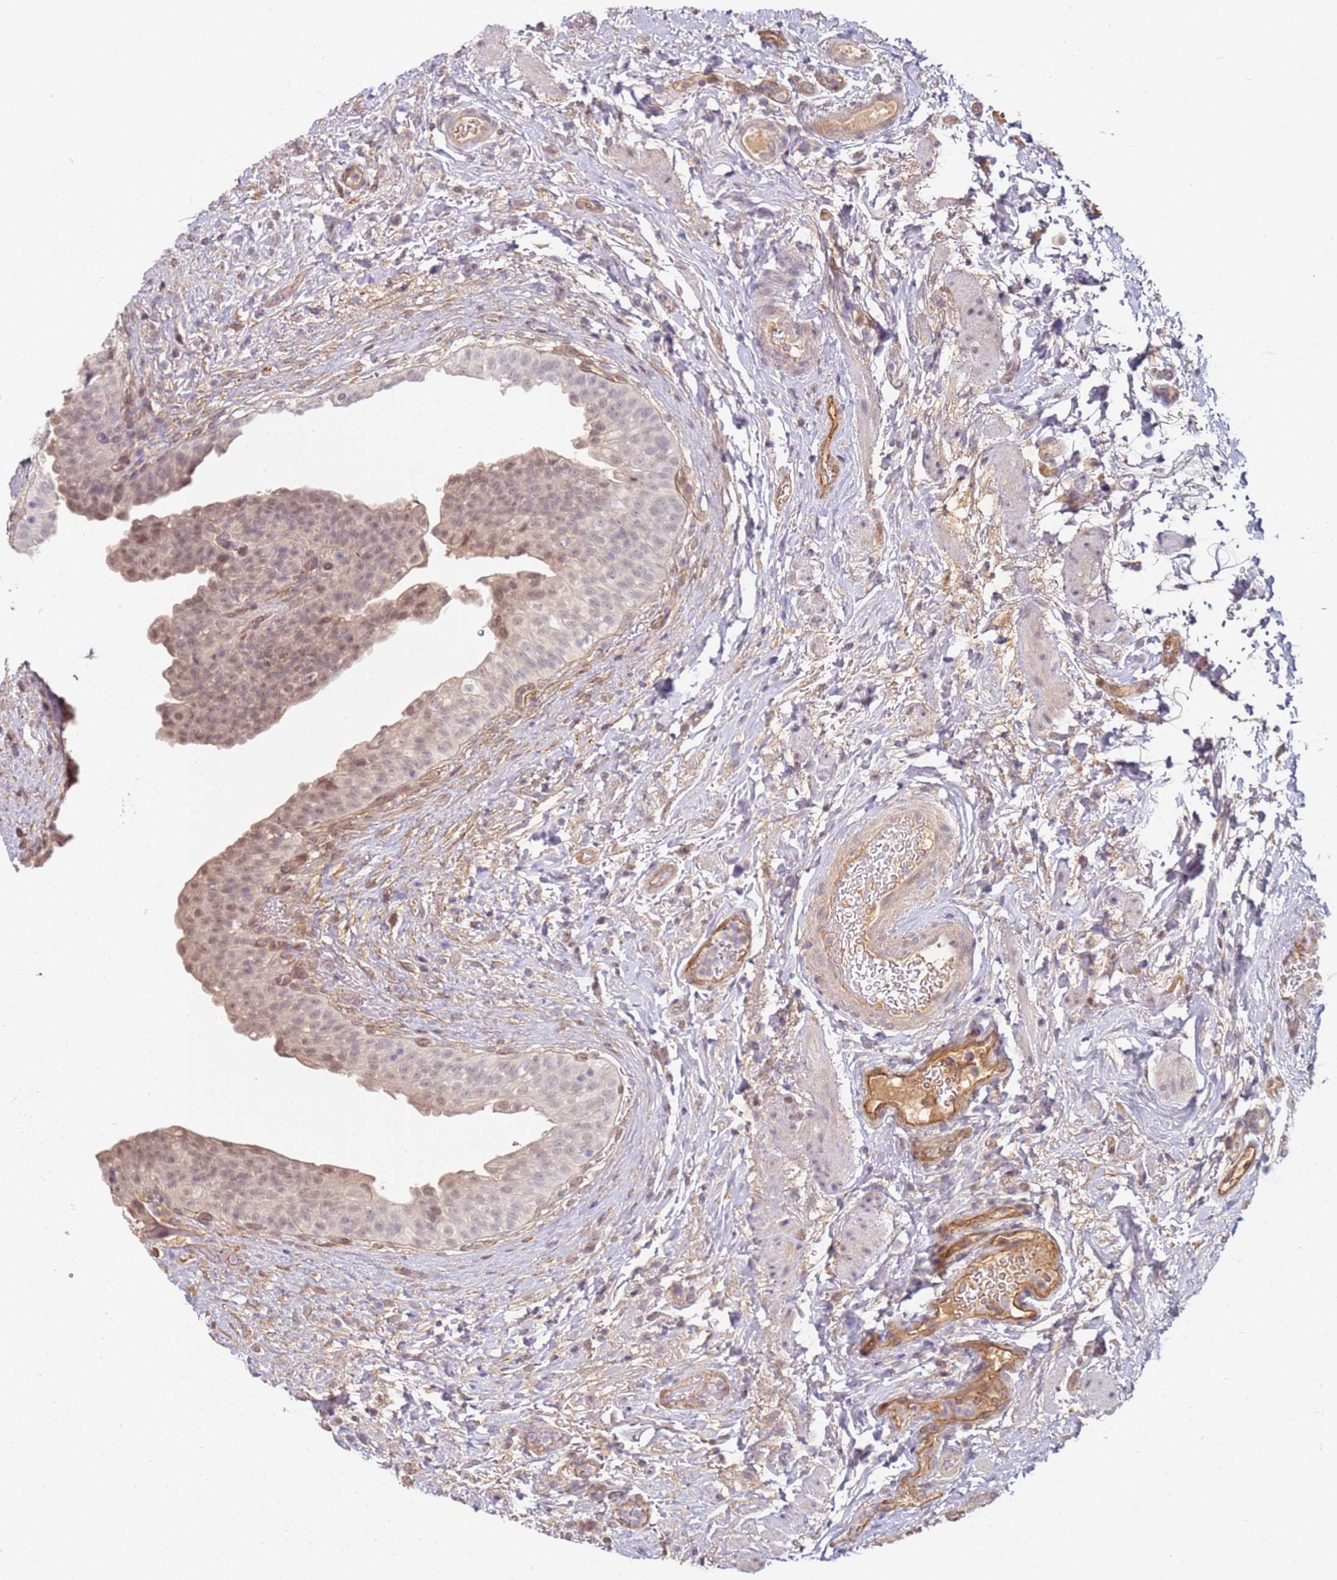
{"staining": {"intensity": "weak", "quantity": "25%-75%", "location": "nuclear"}, "tissue": "urinary bladder", "cell_type": "Urothelial cells", "image_type": "normal", "snomed": [{"axis": "morphology", "description": "Normal tissue, NOS"}, {"axis": "topography", "description": "Urinary bladder"}], "caption": "Immunohistochemical staining of benign human urinary bladder exhibits weak nuclear protein staining in about 25%-75% of urothelial cells.", "gene": "WDR93", "patient": {"sex": "male", "age": 69}}